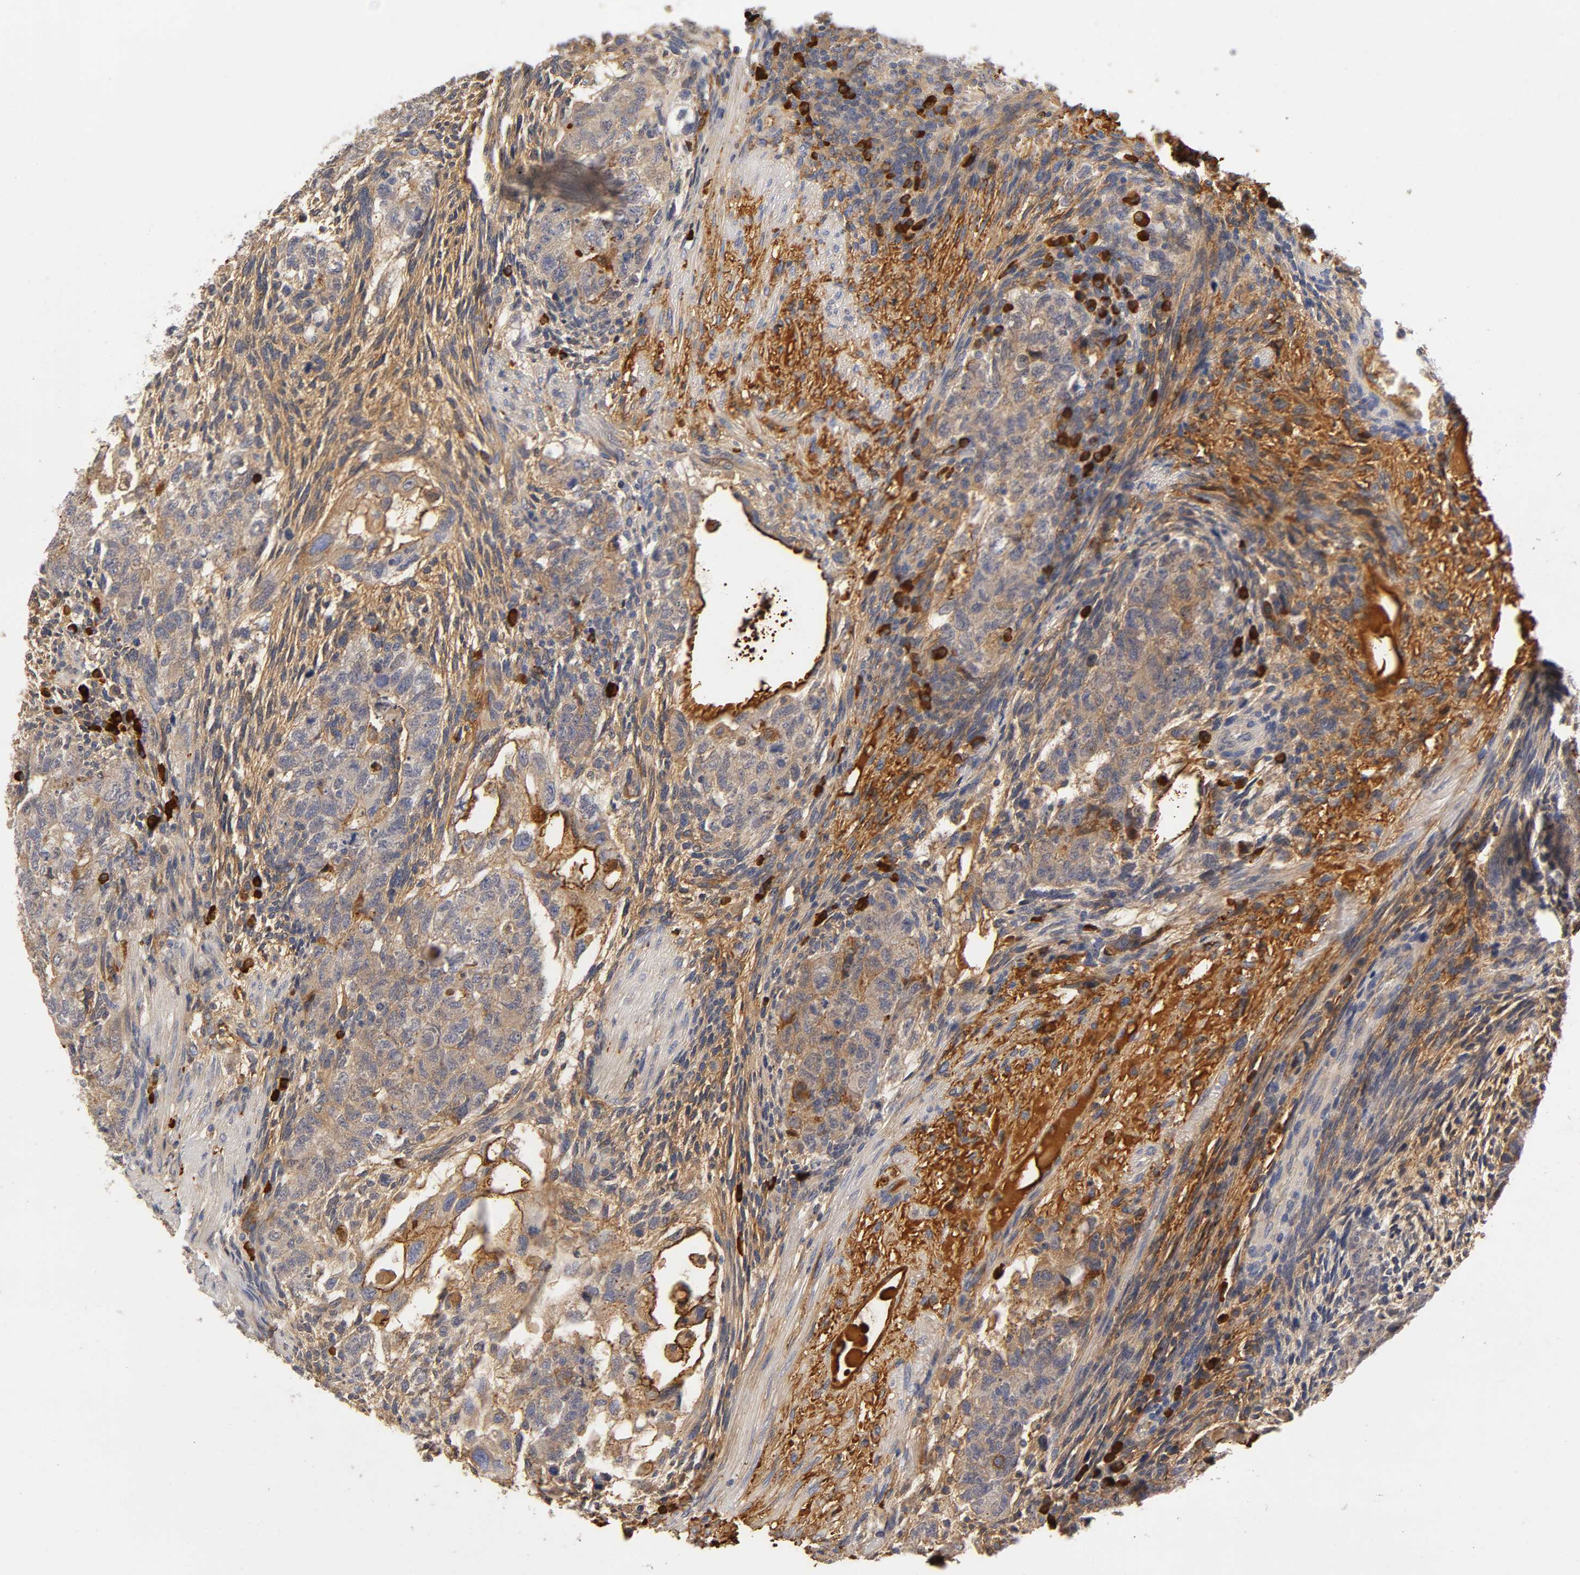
{"staining": {"intensity": "moderate", "quantity": "25%-75%", "location": "cytoplasmic/membranous"}, "tissue": "testis cancer", "cell_type": "Tumor cells", "image_type": "cancer", "snomed": [{"axis": "morphology", "description": "Normal tissue, NOS"}, {"axis": "morphology", "description": "Carcinoma, Embryonal, NOS"}, {"axis": "topography", "description": "Testis"}], "caption": "Protein expression analysis of human testis embryonal carcinoma reveals moderate cytoplasmic/membranous staining in approximately 25%-75% of tumor cells.", "gene": "NOVA1", "patient": {"sex": "male", "age": 36}}